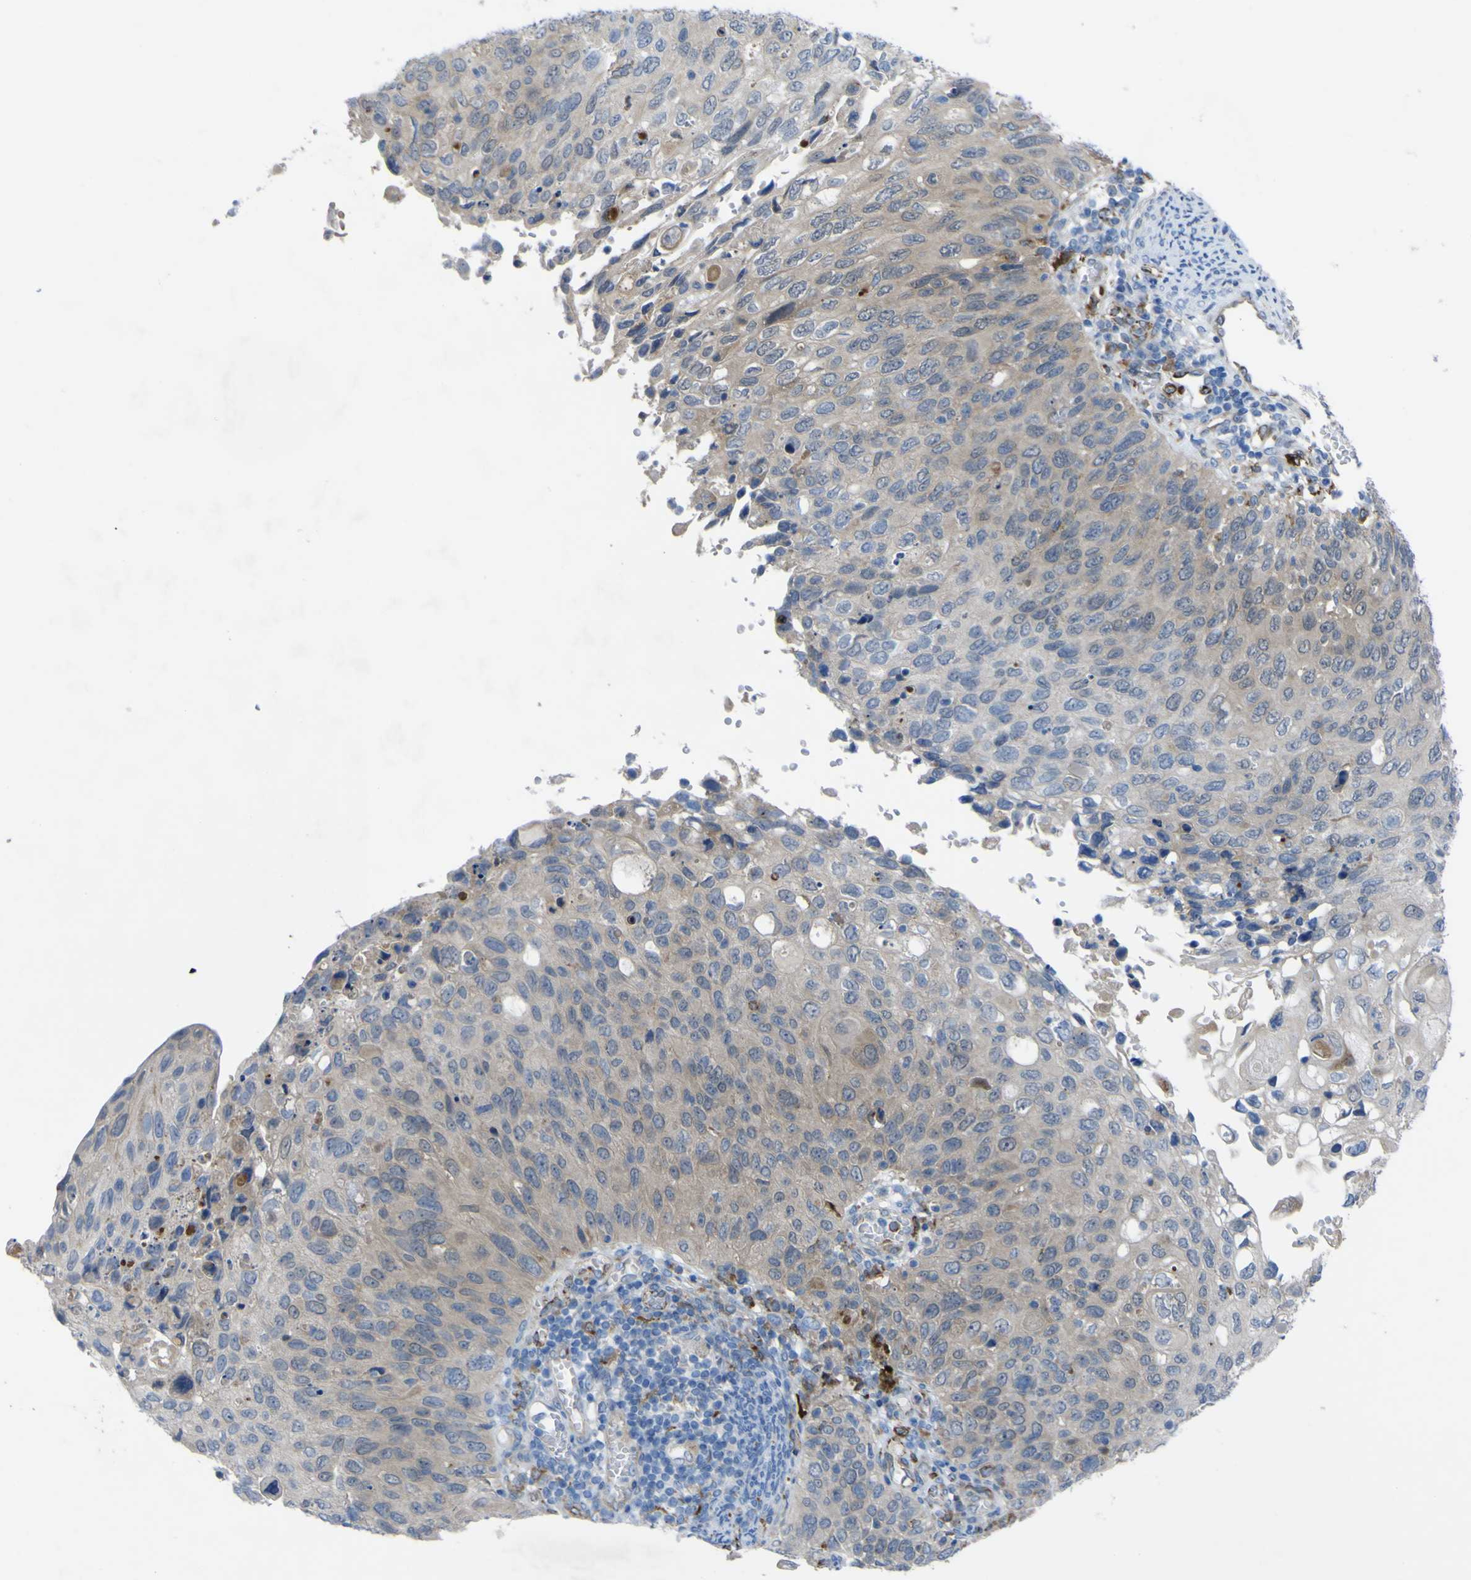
{"staining": {"intensity": "weak", "quantity": ">75%", "location": "cytoplasmic/membranous"}, "tissue": "cervical cancer", "cell_type": "Tumor cells", "image_type": "cancer", "snomed": [{"axis": "morphology", "description": "Squamous cell carcinoma, NOS"}, {"axis": "topography", "description": "Cervix"}], "caption": "Immunohistochemical staining of human squamous cell carcinoma (cervical) reveals weak cytoplasmic/membranous protein staining in approximately >75% of tumor cells. Nuclei are stained in blue.", "gene": "CST3", "patient": {"sex": "female", "age": 70}}